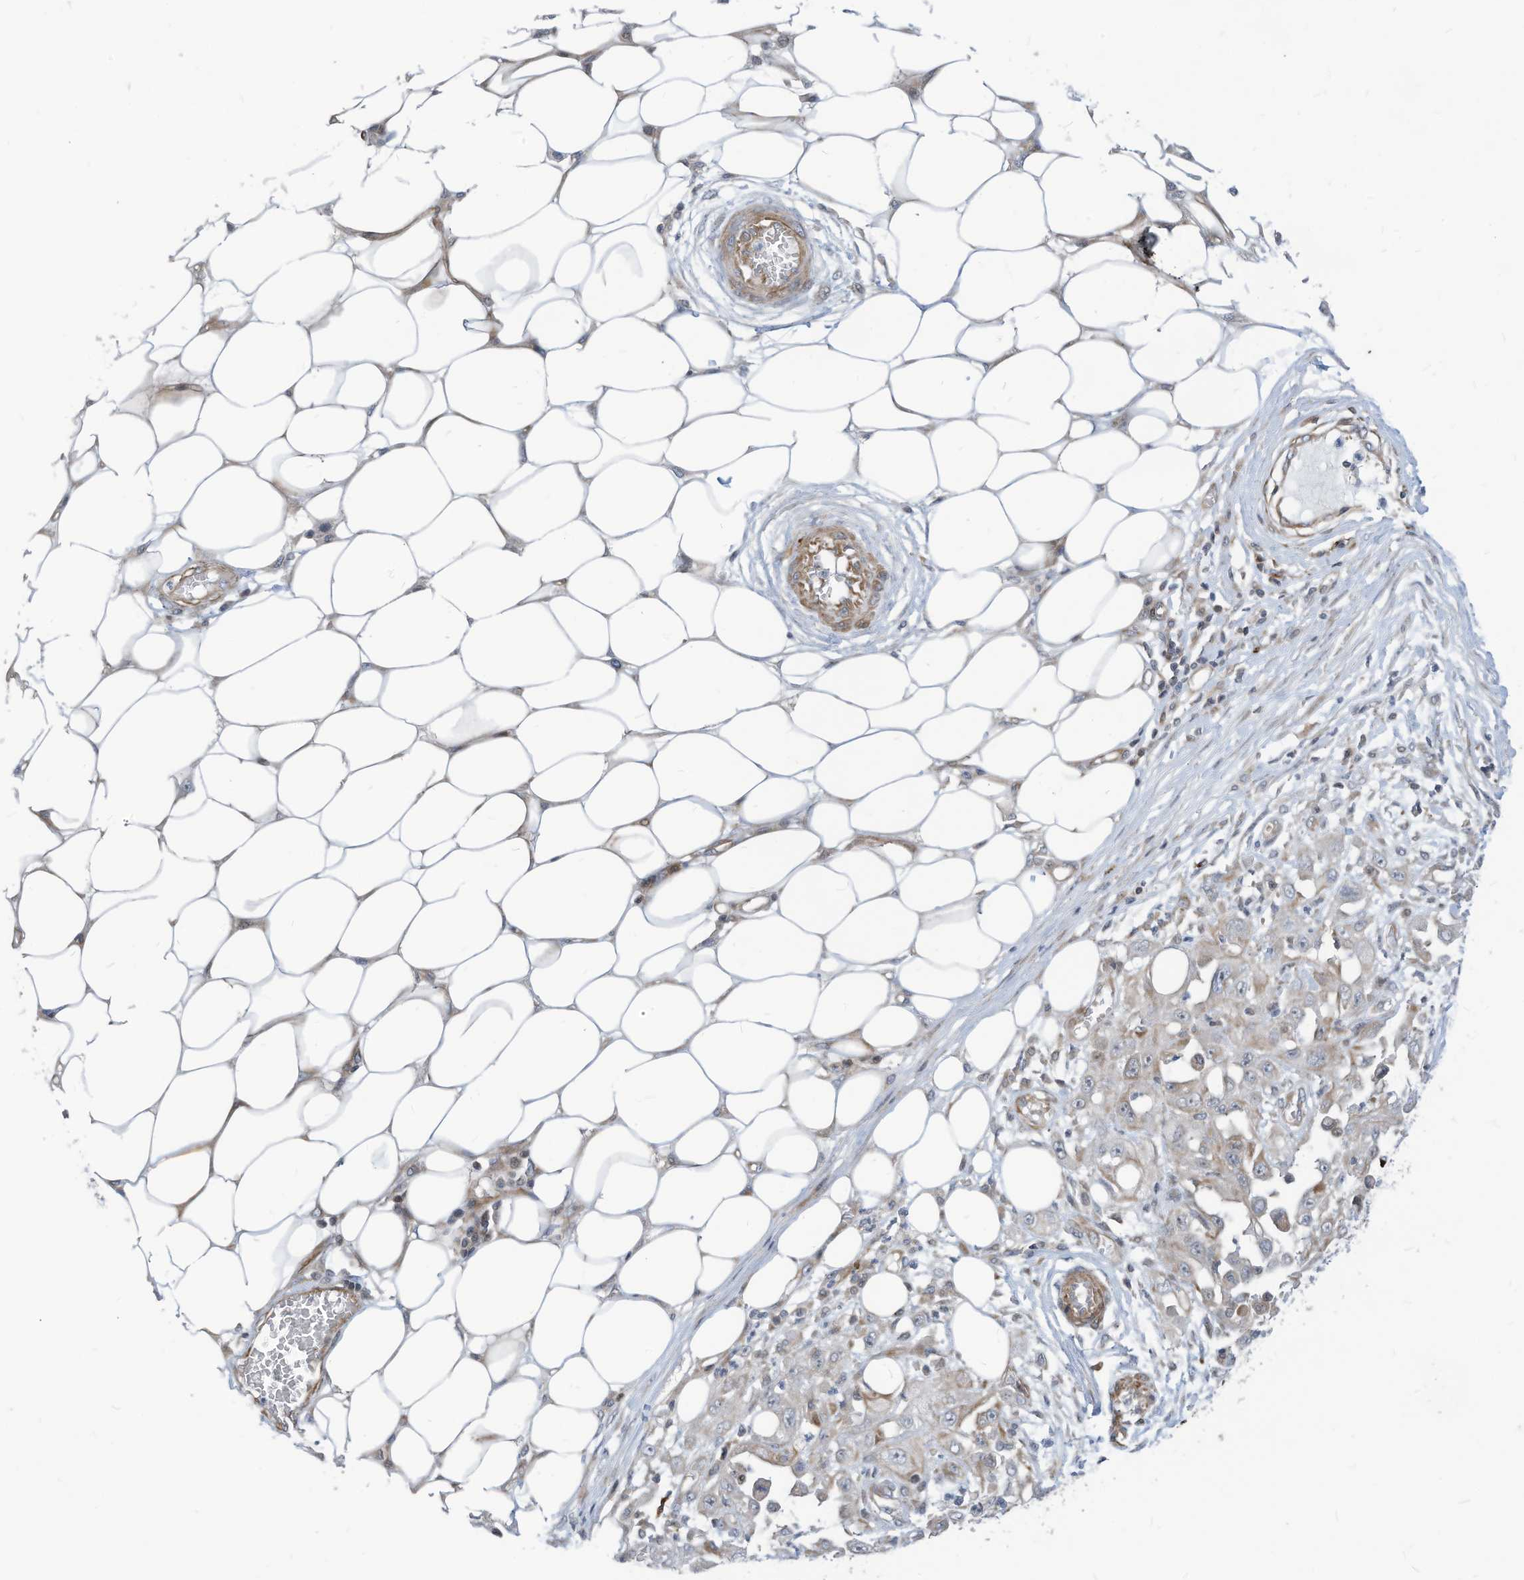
{"staining": {"intensity": "weak", "quantity": "25%-75%", "location": "cytoplasmic/membranous"}, "tissue": "skin cancer", "cell_type": "Tumor cells", "image_type": "cancer", "snomed": [{"axis": "morphology", "description": "Squamous cell carcinoma, NOS"}, {"axis": "morphology", "description": "Squamous cell carcinoma, metastatic, NOS"}, {"axis": "topography", "description": "Skin"}, {"axis": "topography", "description": "Lymph node"}], "caption": "A brown stain shows weak cytoplasmic/membranous positivity of a protein in skin squamous cell carcinoma tumor cells.", "gene": "GPATCH3", "patient": {"sex": "male", "age": 75}}